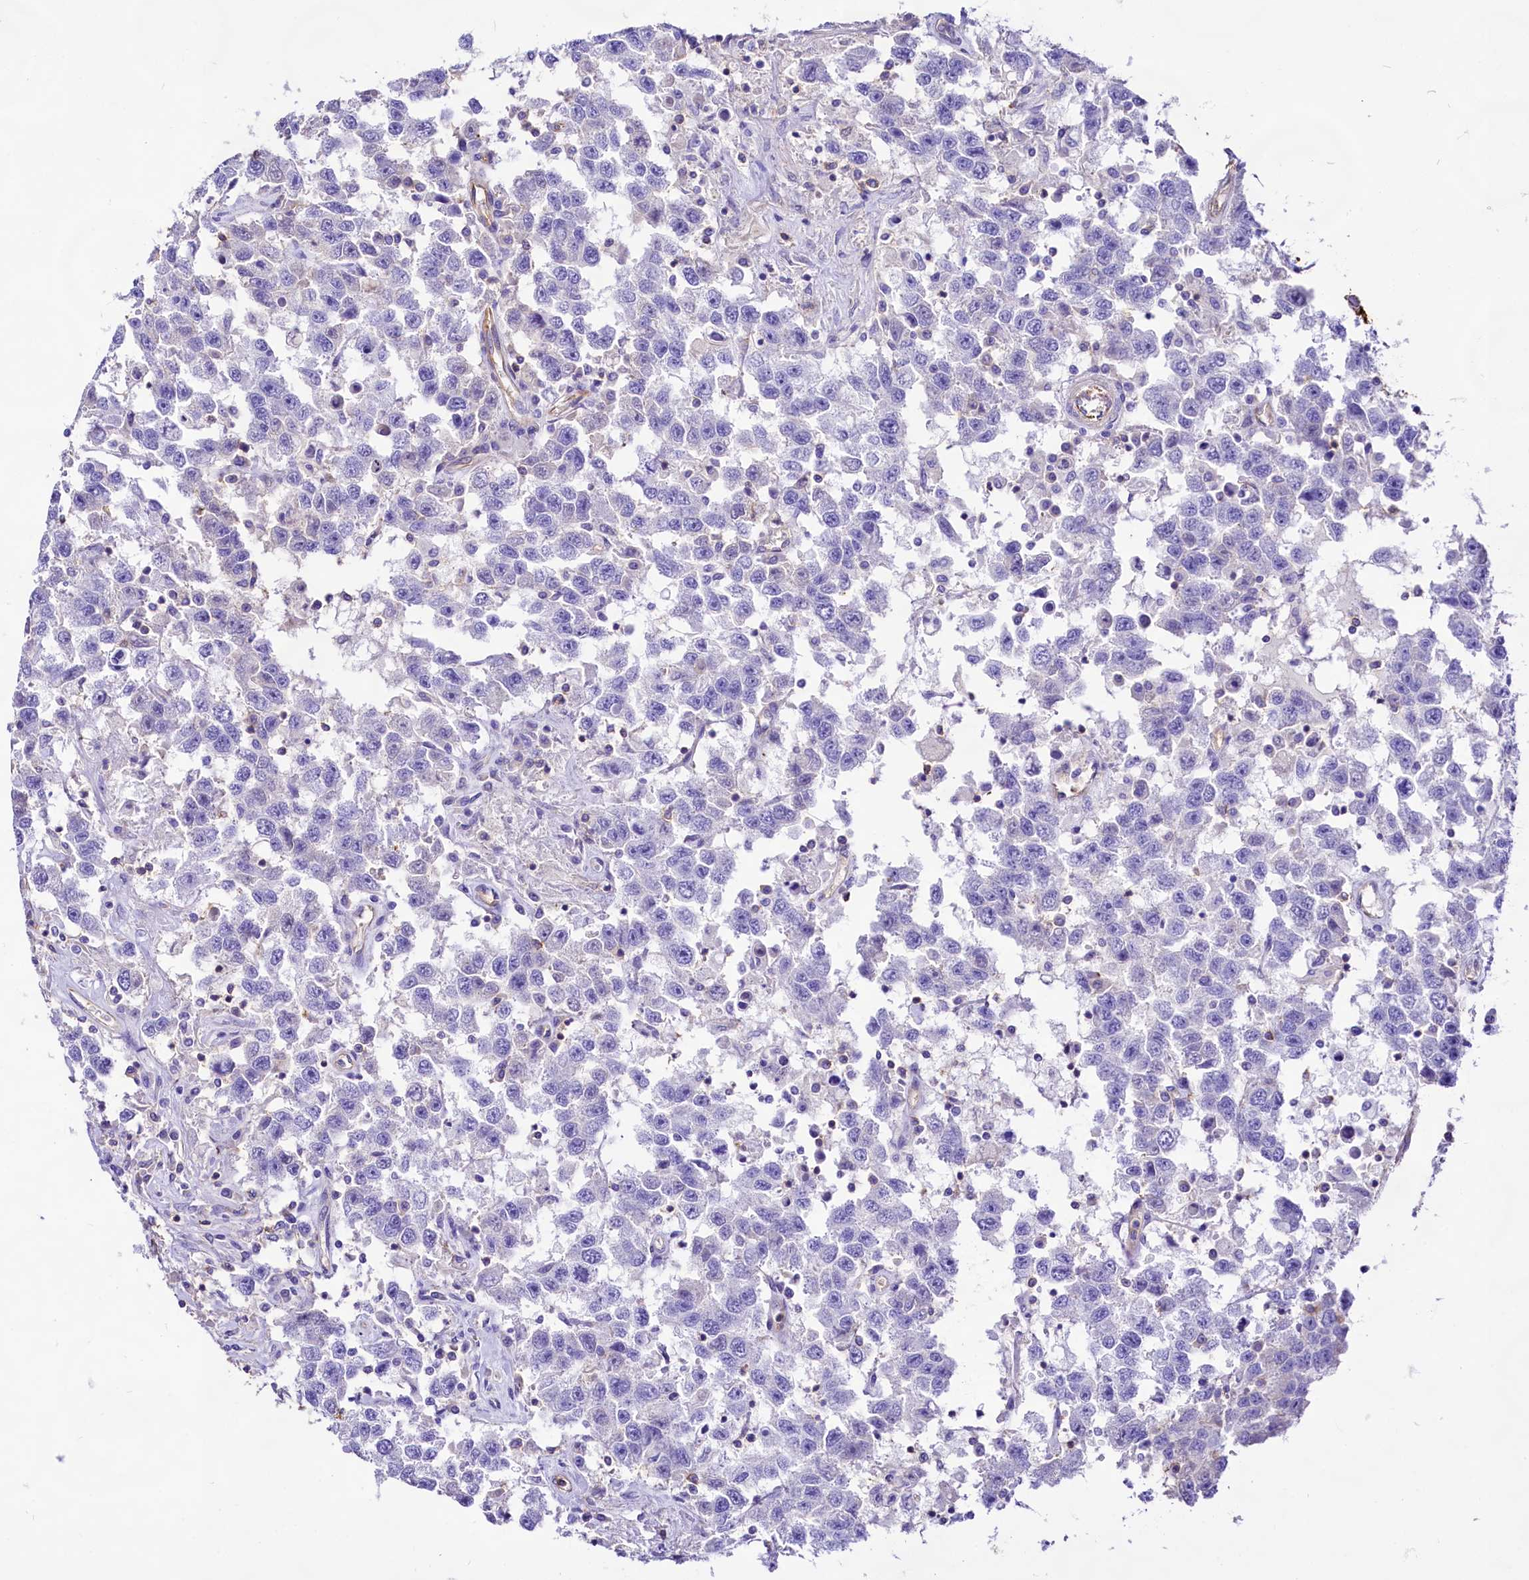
{"staining": {"intensity": "negative", "quantity": "none", "location": "none"}, "tissue": "testis cancer", "cell_type": "Tumor cells", "image_type": "cancer", "snomed": [{"axis": "morphology", "description": "Seminoma, NOS"}, {"axis": "topography", "description": "Testis"}], "caption": "High power microscopy image of an immunohistochemistry (IHC) image of testis cancer (seminoma), revealing no significant staining in tumor cells.", "gene": "CD99", "patient": {"sex": "male", "age": 41}}